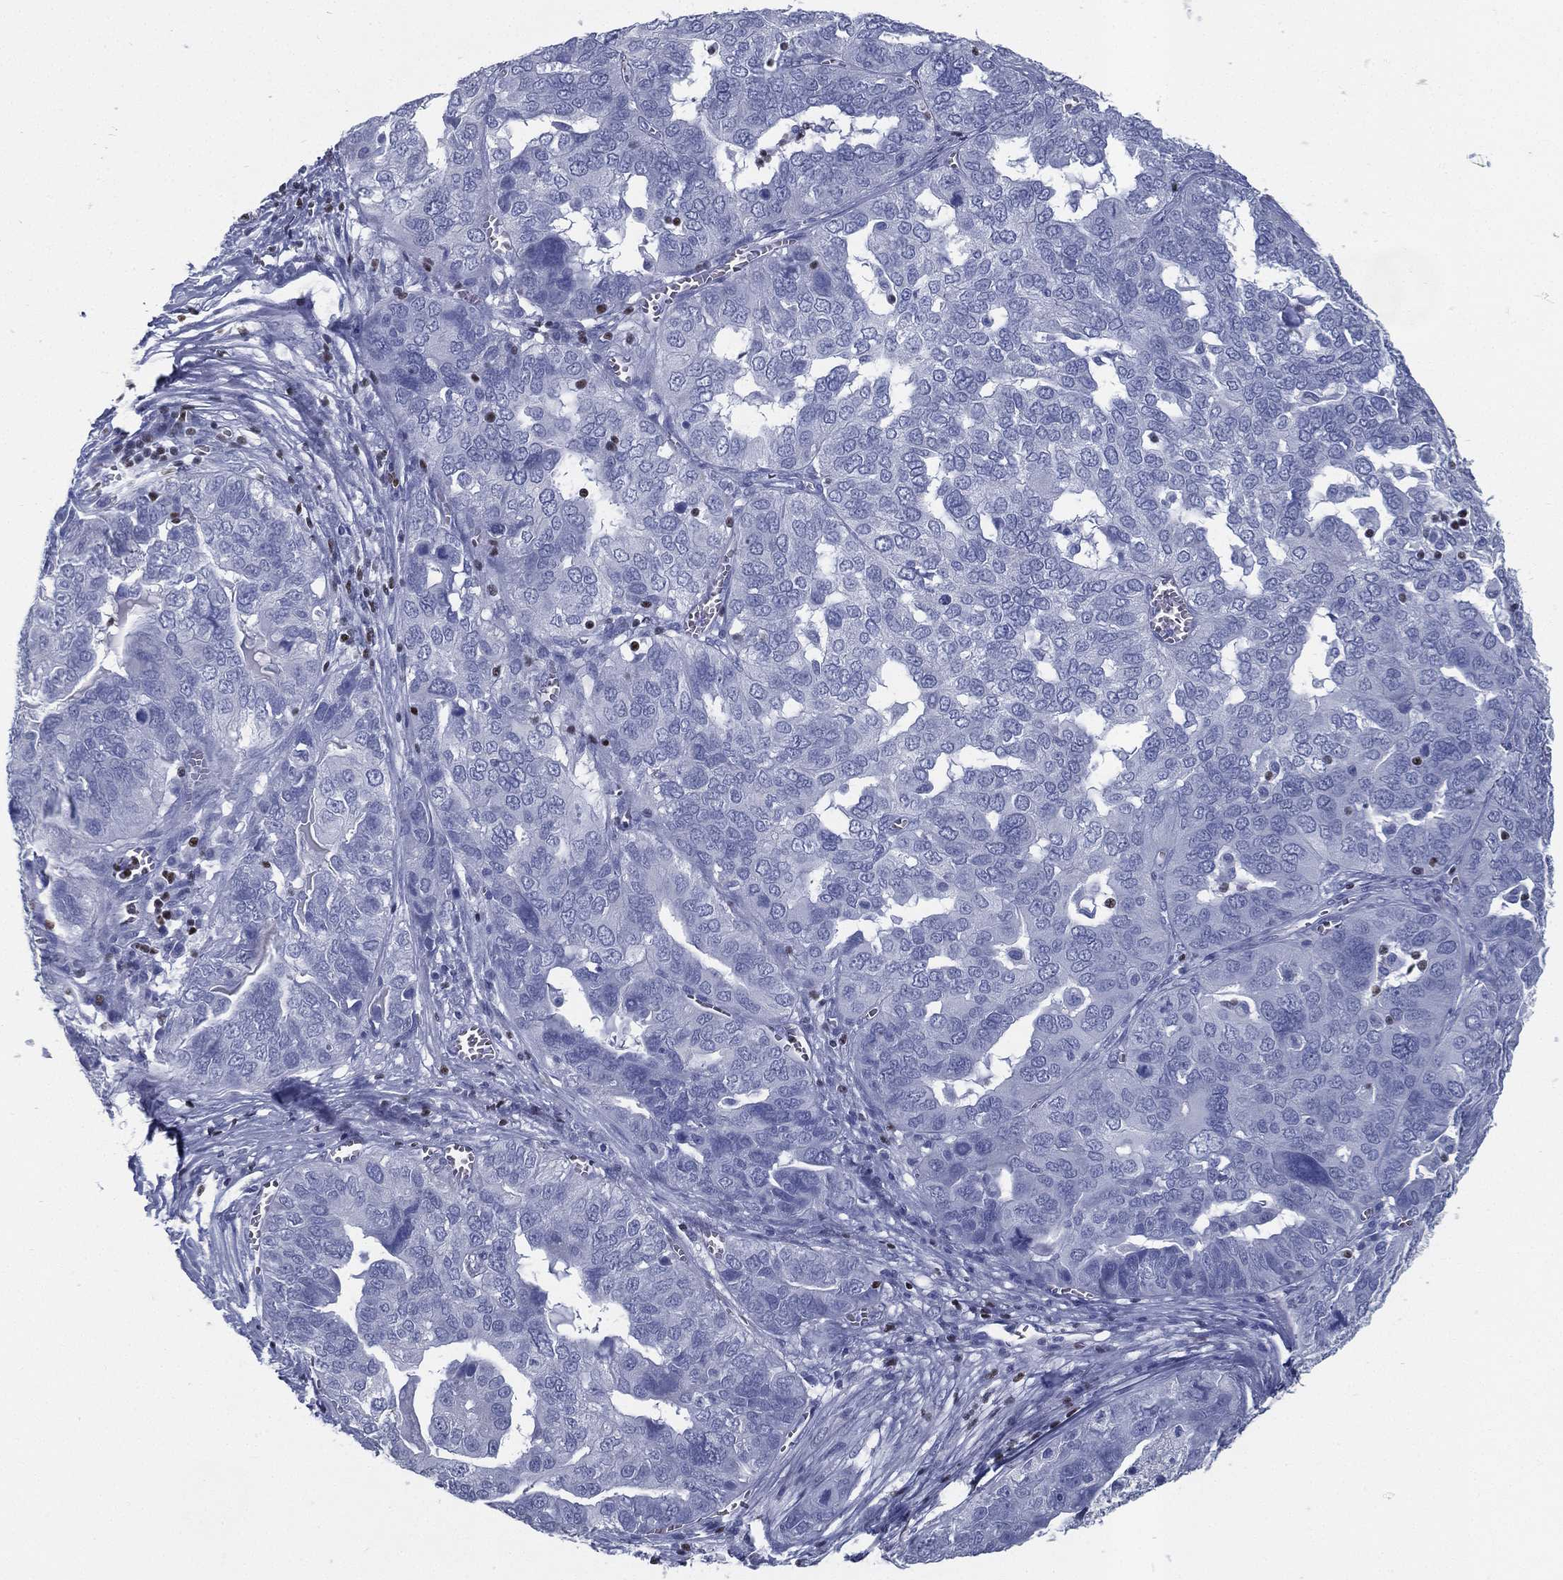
{"staining": {"intensity": "negative", "quantity": "none", "location": "none"}, "tissue": "ovarian cancer", "cell_type": "Tumor cells", "image_type": "cancer", "snomed": [{"axis": "morphology", "description": "Carcinoma, endometroid"}, {"axis": "topography", "description": "Soft tissue"}, {"axis": "topography", "description": "Ovary"}], "caption": "A high-resolution histopathology image shows immunohistochemistry staining of ovarian cancer, which exhibits no significant staining in tumor cells.", "gene": "PYHIN1", "patient": {"sex": "female", "age": 52}}